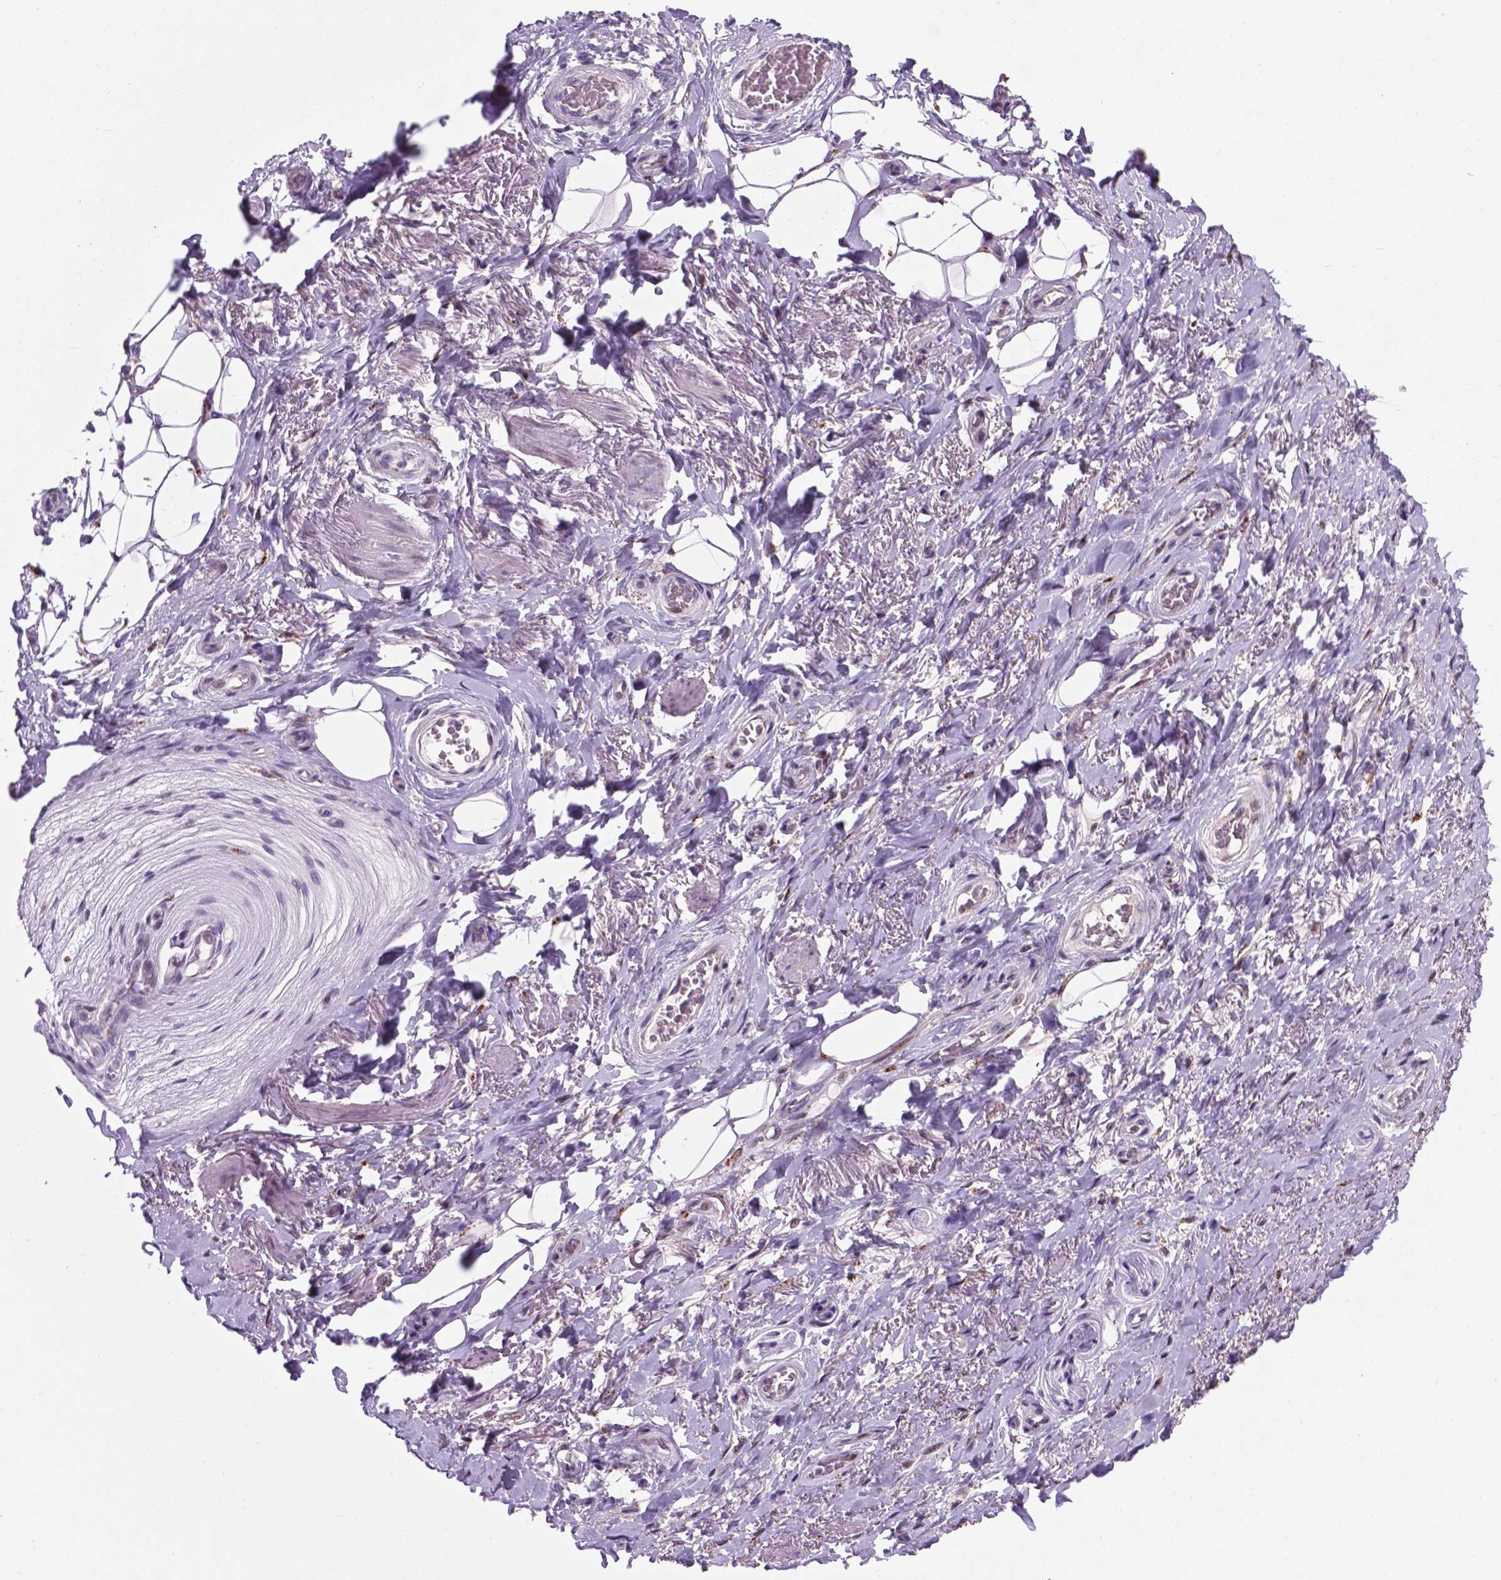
{"staining": {"intensity": "negative", "quantity": "none", "location": "none"}, "tissue": "adipose tissue", "cell_type": "Adipocytes", "image_type": "normal", "snomed": [{"axis": "morphology", "description": "Normal tissue, NOS"}, {"axis": "topography", "description": "Anal"}, {"axis": "topography", "description": "Peripheral nerve tissue"}], "caption": "Adipocytes are negative for brown protein staining in unremarkable adipose tissue. (Immunohistochemistry, brightfield microscopy, high magnification).", "gene": "SMAD2", "patient": {"sex": "male", "age": 53}}